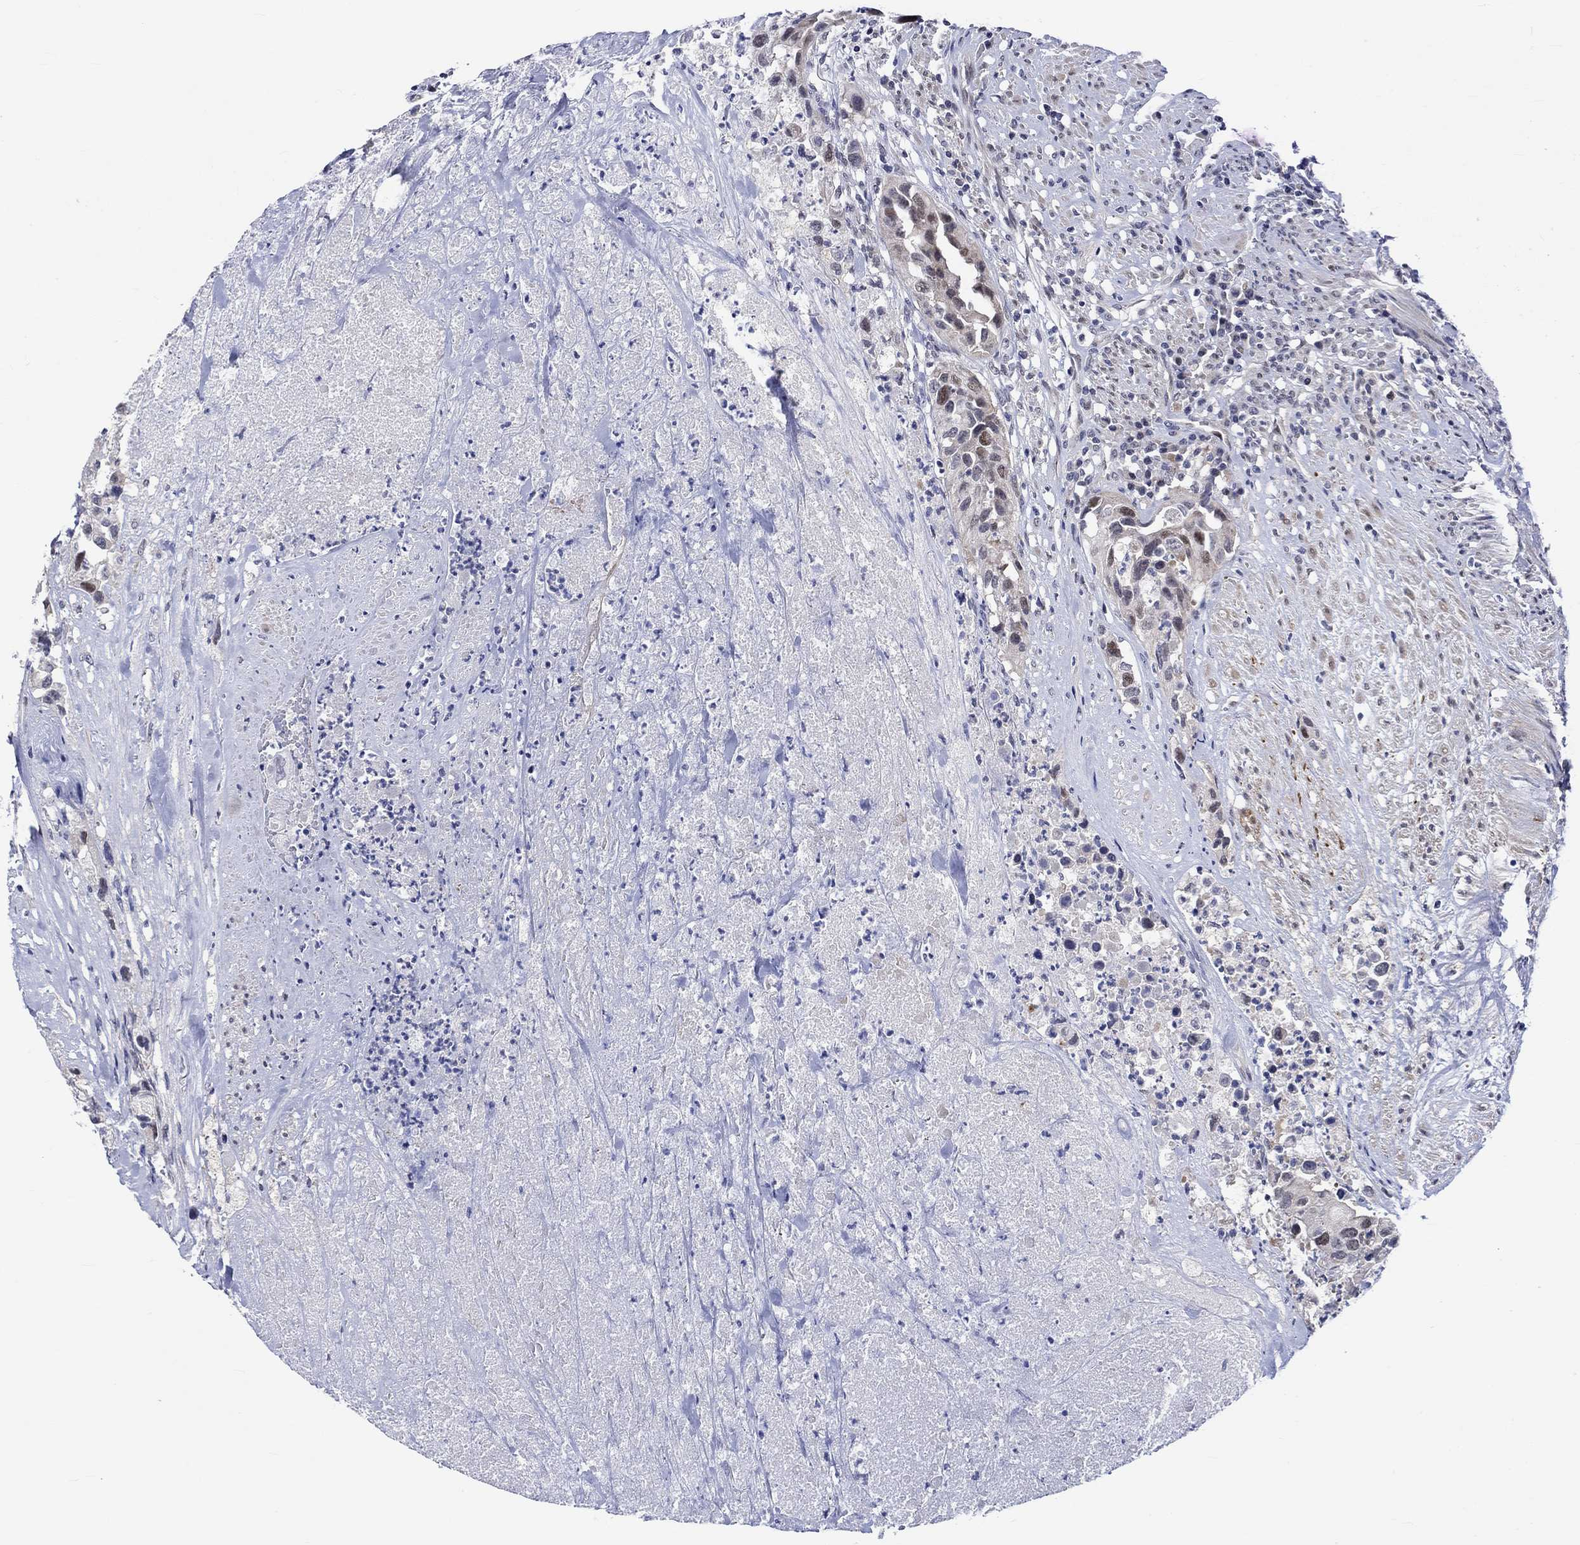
{"staining": {"intensity": "strong", "quantity": "25%-75%", "location": "nuclear"}, "tissue": "urothelial cancer", "cell_type": "Tumor cells", "image_type": "cancer", "snomed": [{"axis": "morphology", "description": "Urothelial carcinoma, High grade"}, {"axis": "topography", "description": "Urinary bladder"}], "caption": "Strong nuclear staining for a protein is present in approximately 25%-75% of tumor cells of high-grade urothelial carcinoma using immunohistochemistry.", "gene": "E2F8", "patient": {"sex": "female", "age": 73}}